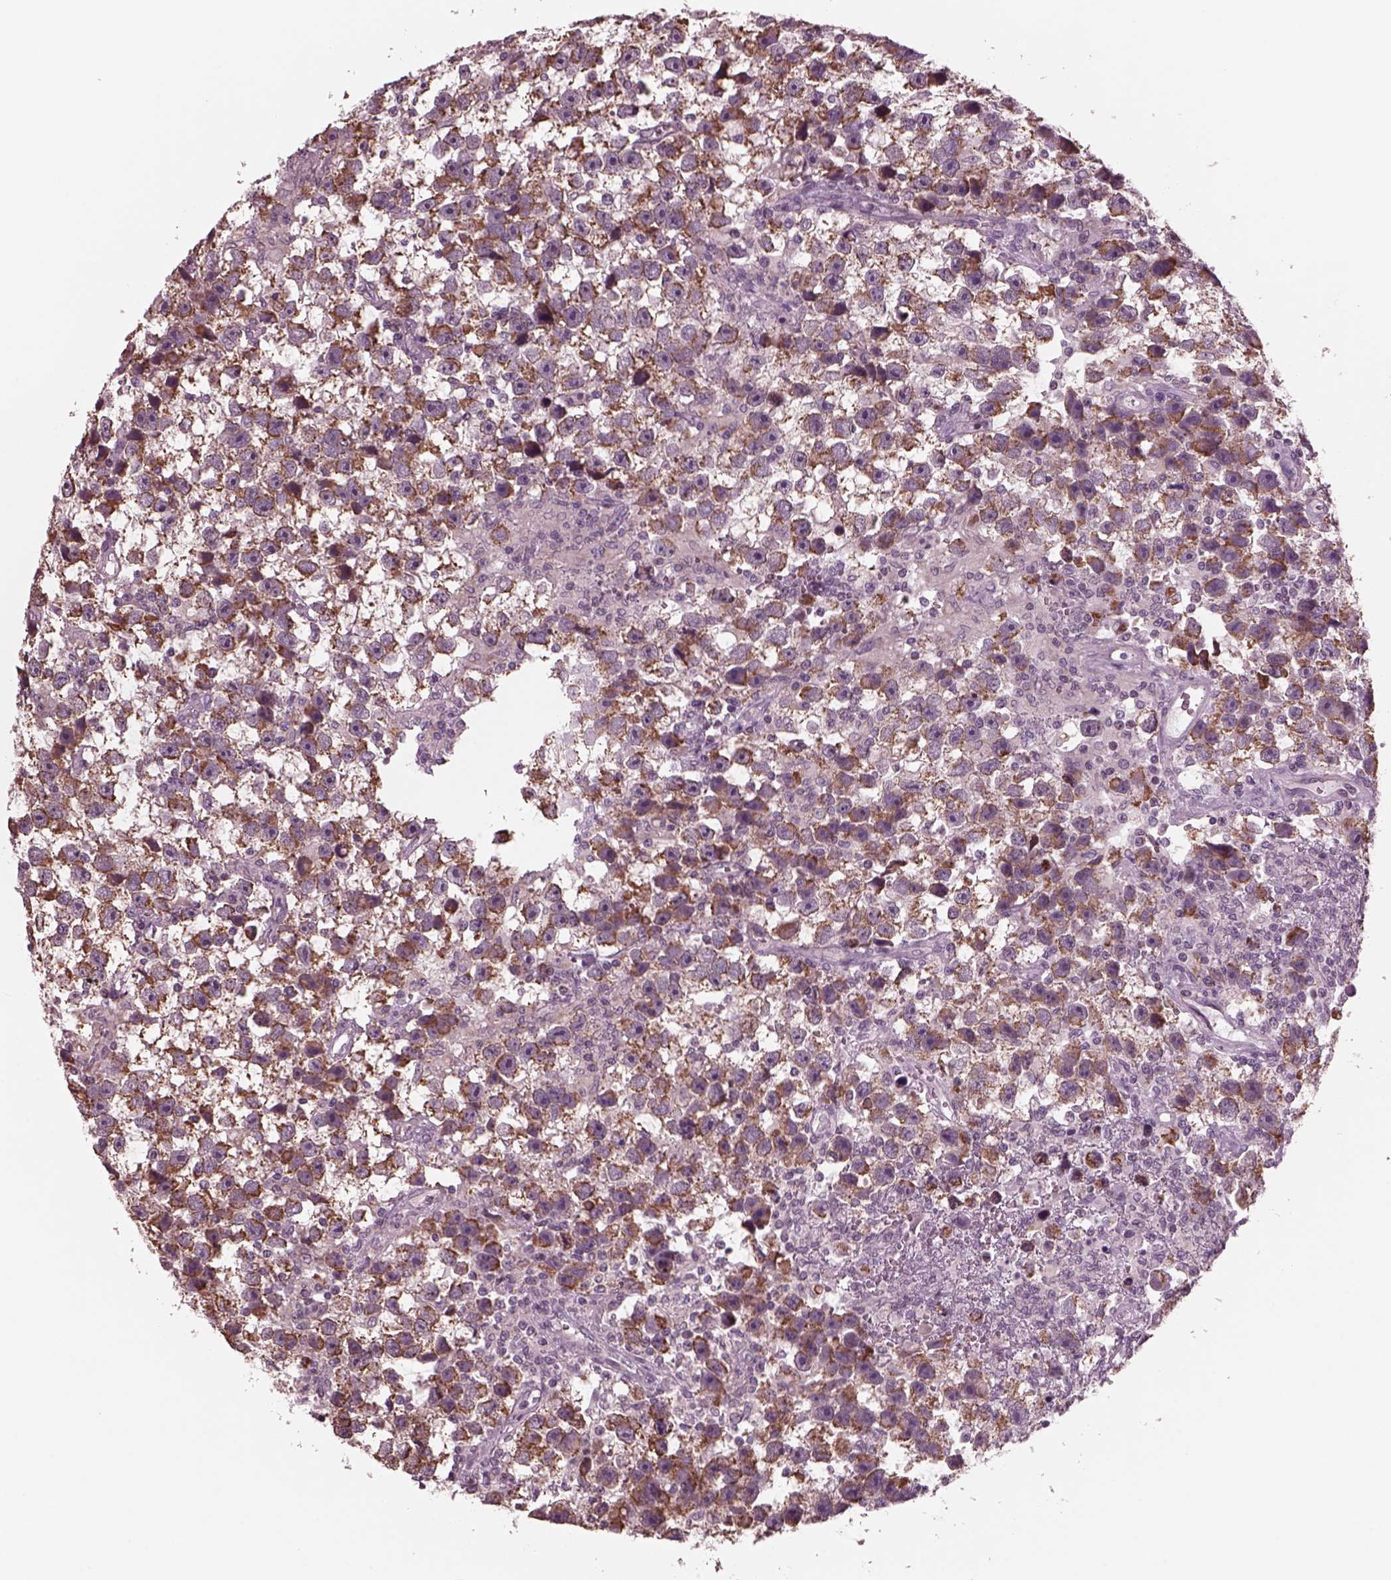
{"staining": {"intensity": "strong", "quantity": "25%-75%", "location": "cytoplasmic/membranous"}, "tissue": "testis cancer", "cell_type": "Tumor cells", "image_type": "cancer", "snomed": [{"axis": "morphology", "description": "Seminoma, NOS"}, {"axis": "topography", "description": "Testis"}], "caption": "Human testis seminoma stained for a protein (brown) shows strong cytoplasmic/membranous positive staining in about 25%-75% of tumor cells.", "gene": "CELSR3", "patient": {"sex": "male", "age": 43}}